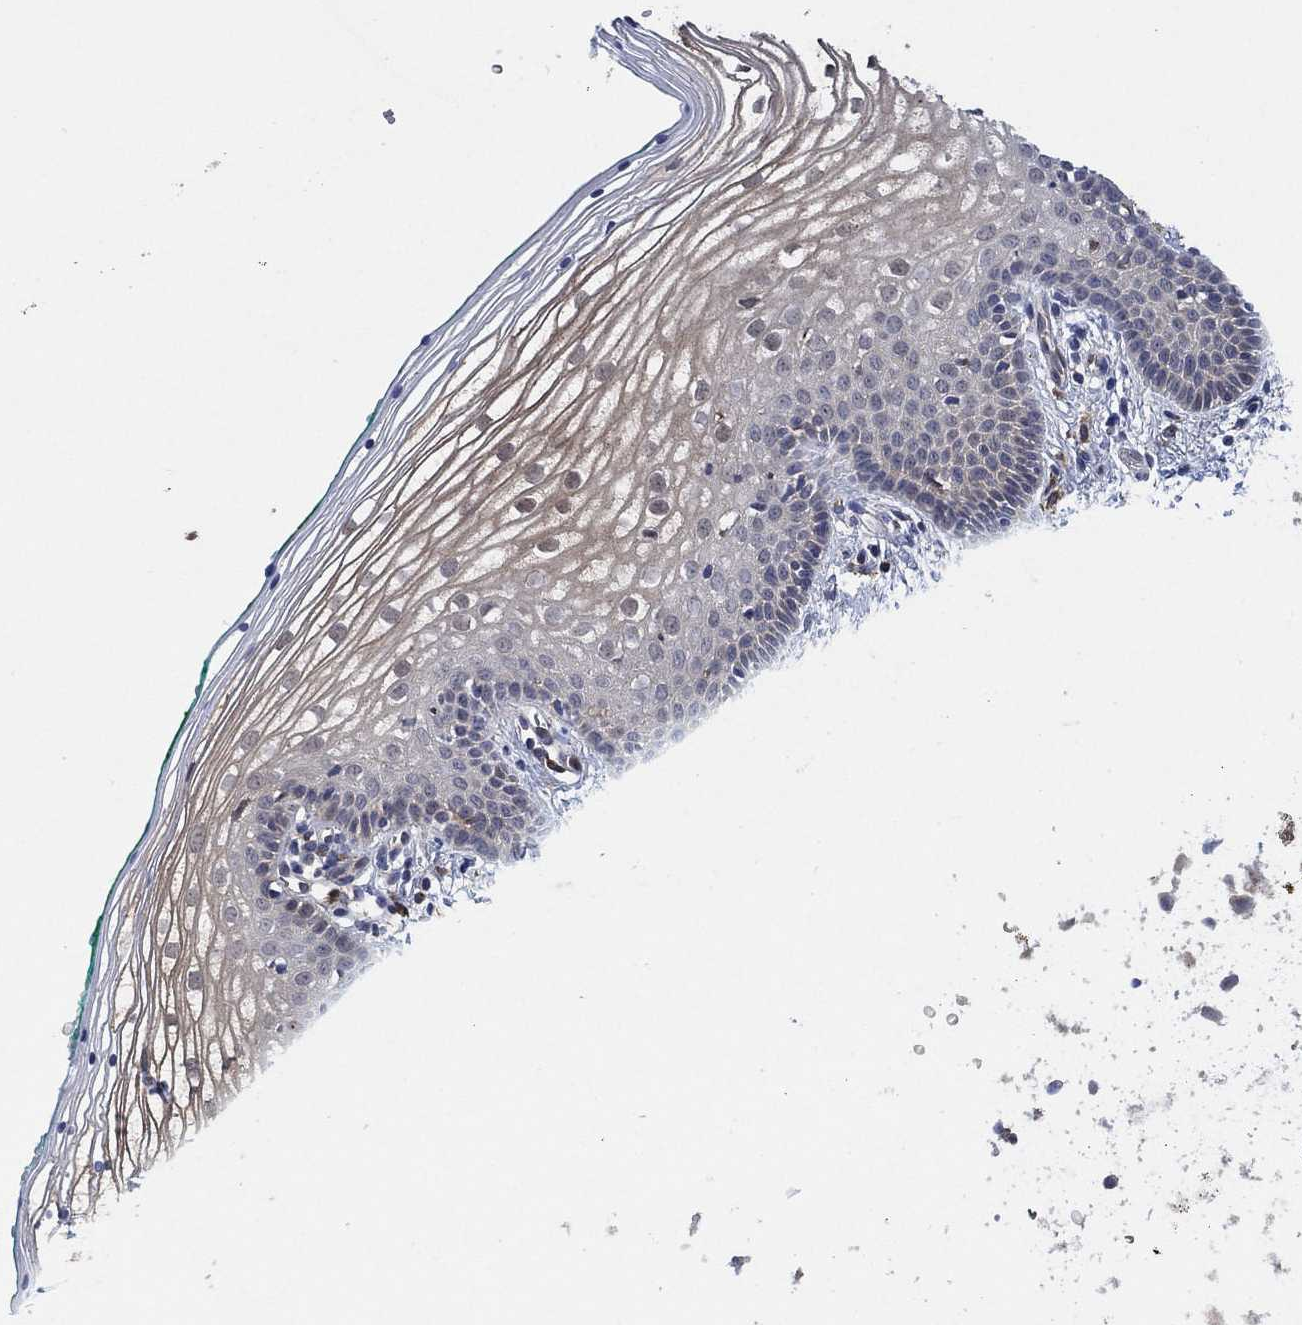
{"staining": {"intensity": "negative", "quantity": "none", "location": "none"}, "tissue": "vagina", "cell_type": "Squamous epithelial cells", "image_type": "normal", "snomed": [{"axis": "morphology", "description": "Normal tissue, NOS"}, {"axis": "topography", "description": "Vagina"}], "caption": "Unremarkable vagina was stained to show a protein in brown. There is no significant positivity in squamous epithelial cells. (DAB (3,3'-diaminobenzidine) immunohistochemistry (IHC), high magnification).", "gene": "FES", "patient": {"sex": "female", "age": 36}}